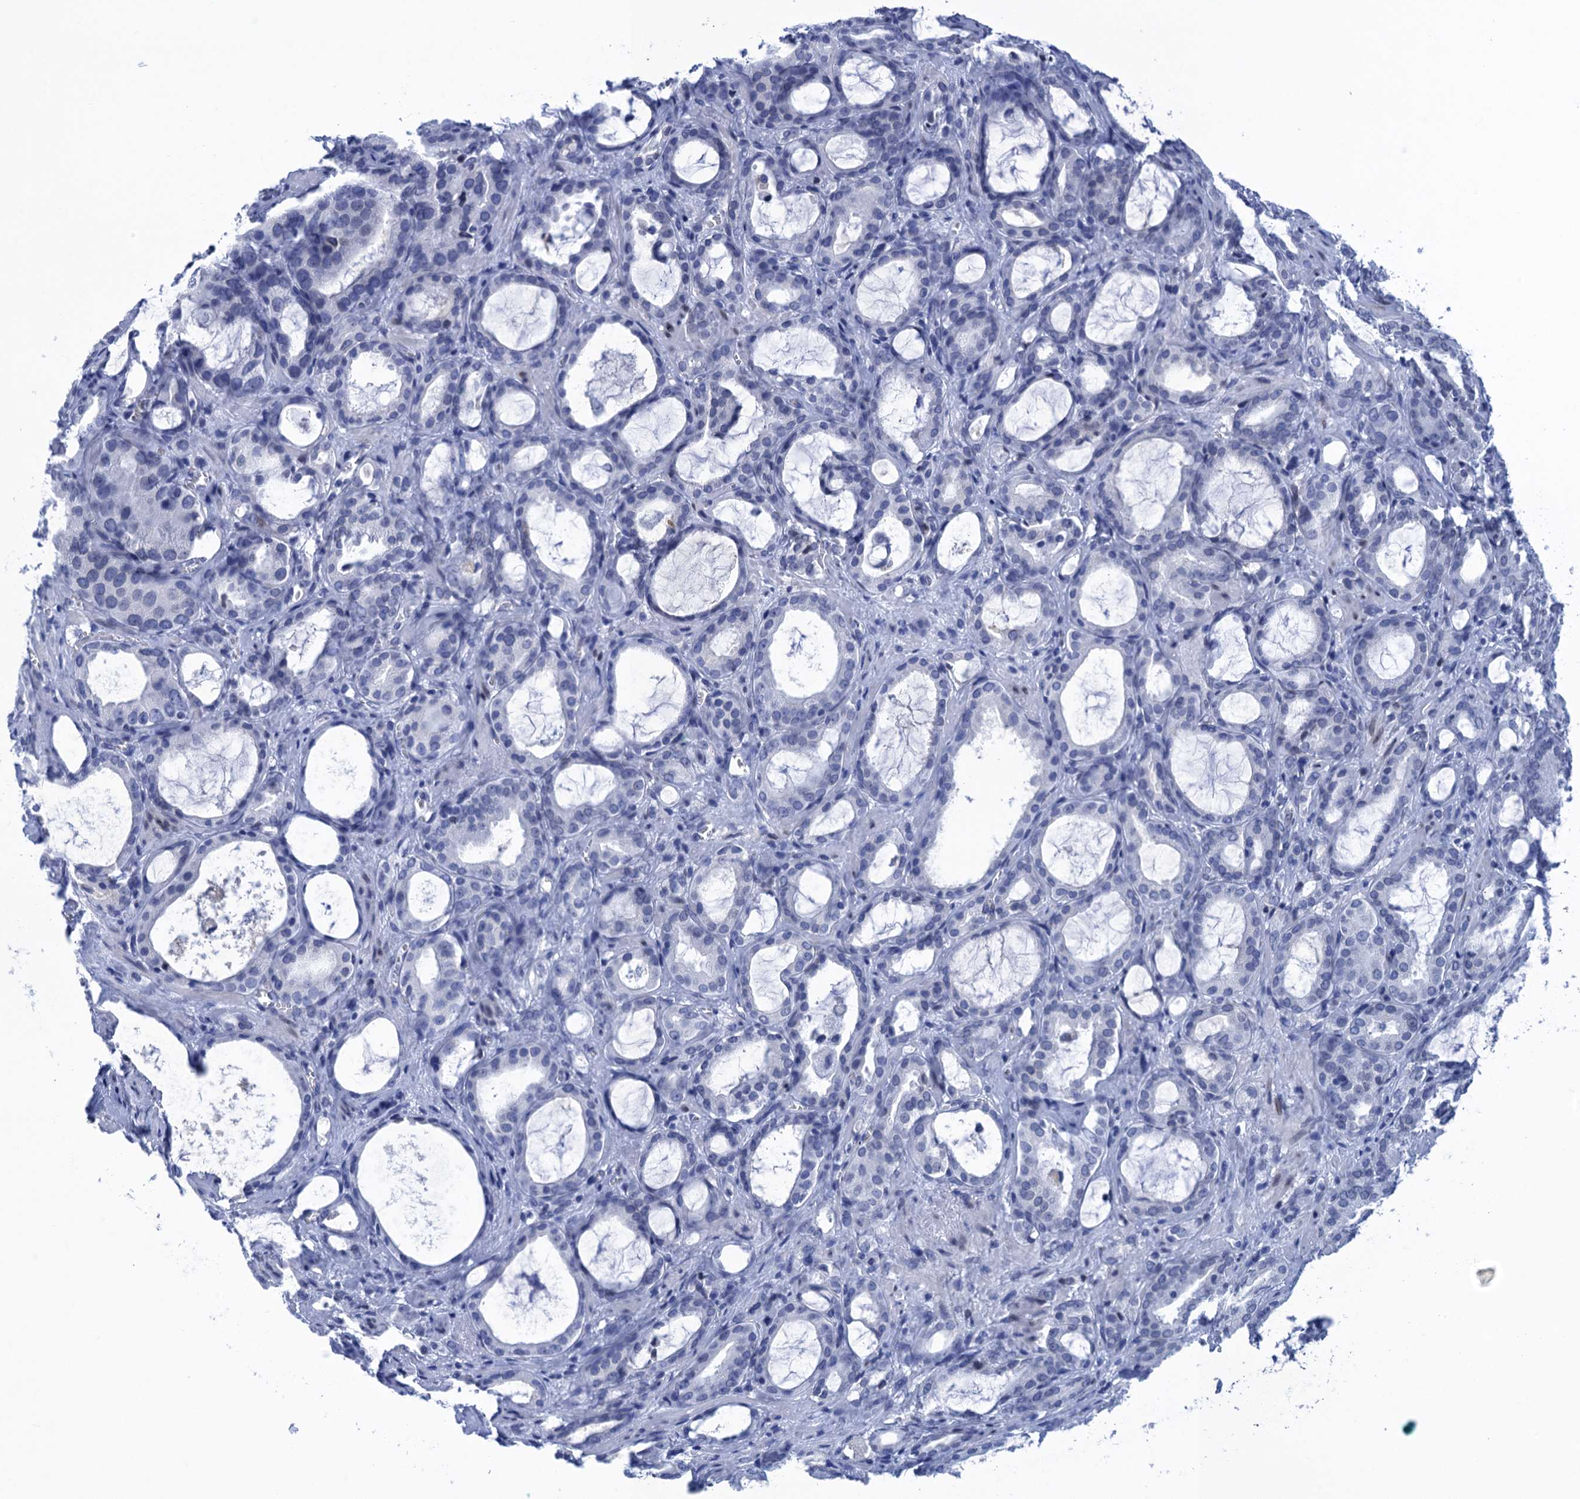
{"staining": {"intensity": "negative", "quantity": "none", "location": "none"}, "tissue": "prostate cancer", "cell_type": "Tumor cells", "image_type": "cancer", "snomed": [{"axis": "morphology", "description": "Adenocarcinoma, High grade"}, {"axis": "topography", "description": "Prostate"}], "caption": "Protein analysis of high-grade adenocarcinoma (prostate) exhibits no significant staining in tumor cells. (Stains: DAB (3,3'-diaminobenzidine) IHC with hematoxylin counter stain, Microscopy: brightfield microscopy at high magnification).", "gene": "METTL25", "patient": {"sex": "male", "age": 72}}